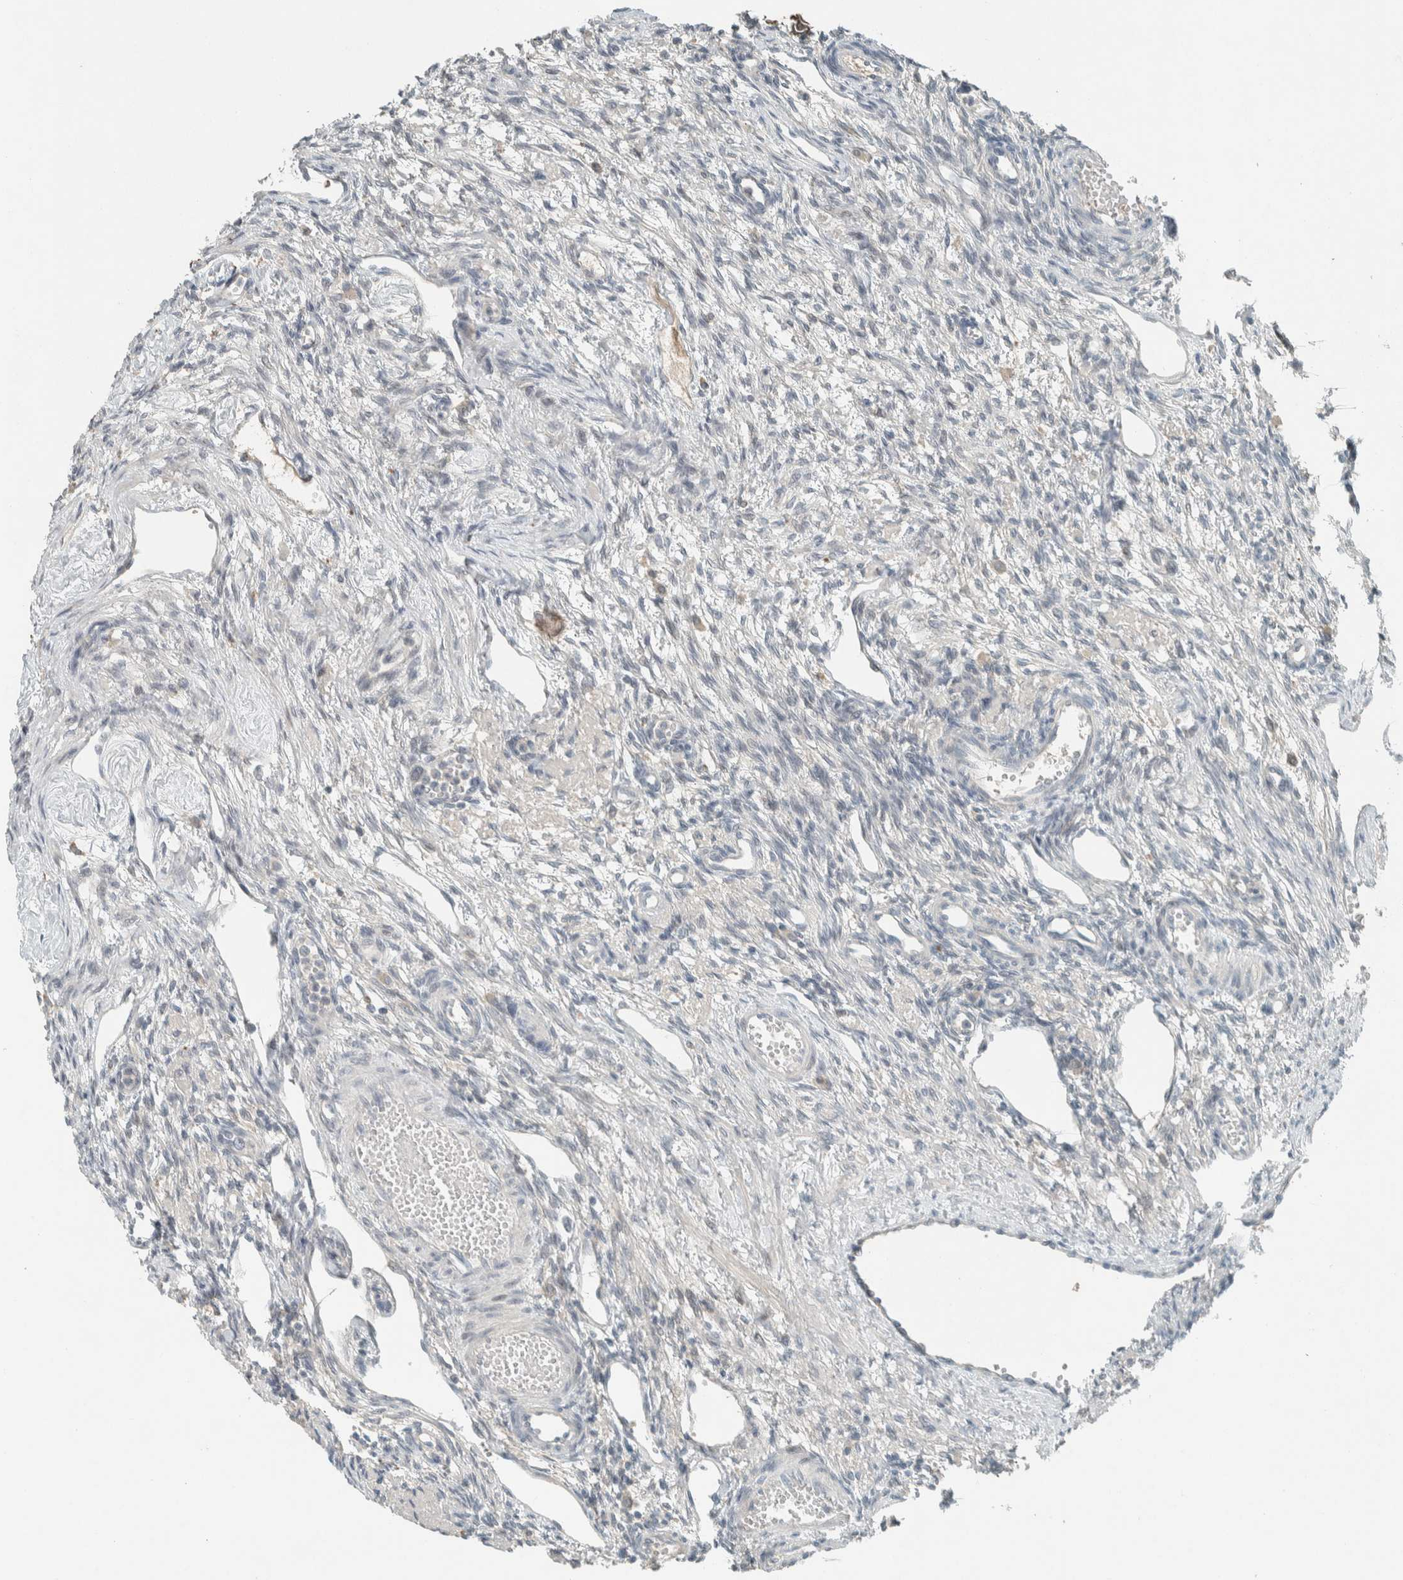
{"staining": {"intensity": "negative", "quantity": "none", "location": "none"}, "tissue": "ovary", "cell_type": "Ovarian stroma cells", "image_type": "normal", "snomed": [{"axis": "morphology", "description": "Normal tissue, NOS"}, {"axis": "topography", "description": "Ovary"}], "caption": "Ovarian stroma cells are negative for protein expression in unremarkable human ovary. Brightfield microscopy of immunohistochemistry stained with DAB (3,3'-diaminobenzidine) (brown) and hematoxylin (blue), captured at high magnification.", "gene": "CERCAM", "patient": {"sex": "female", "age": 33}}